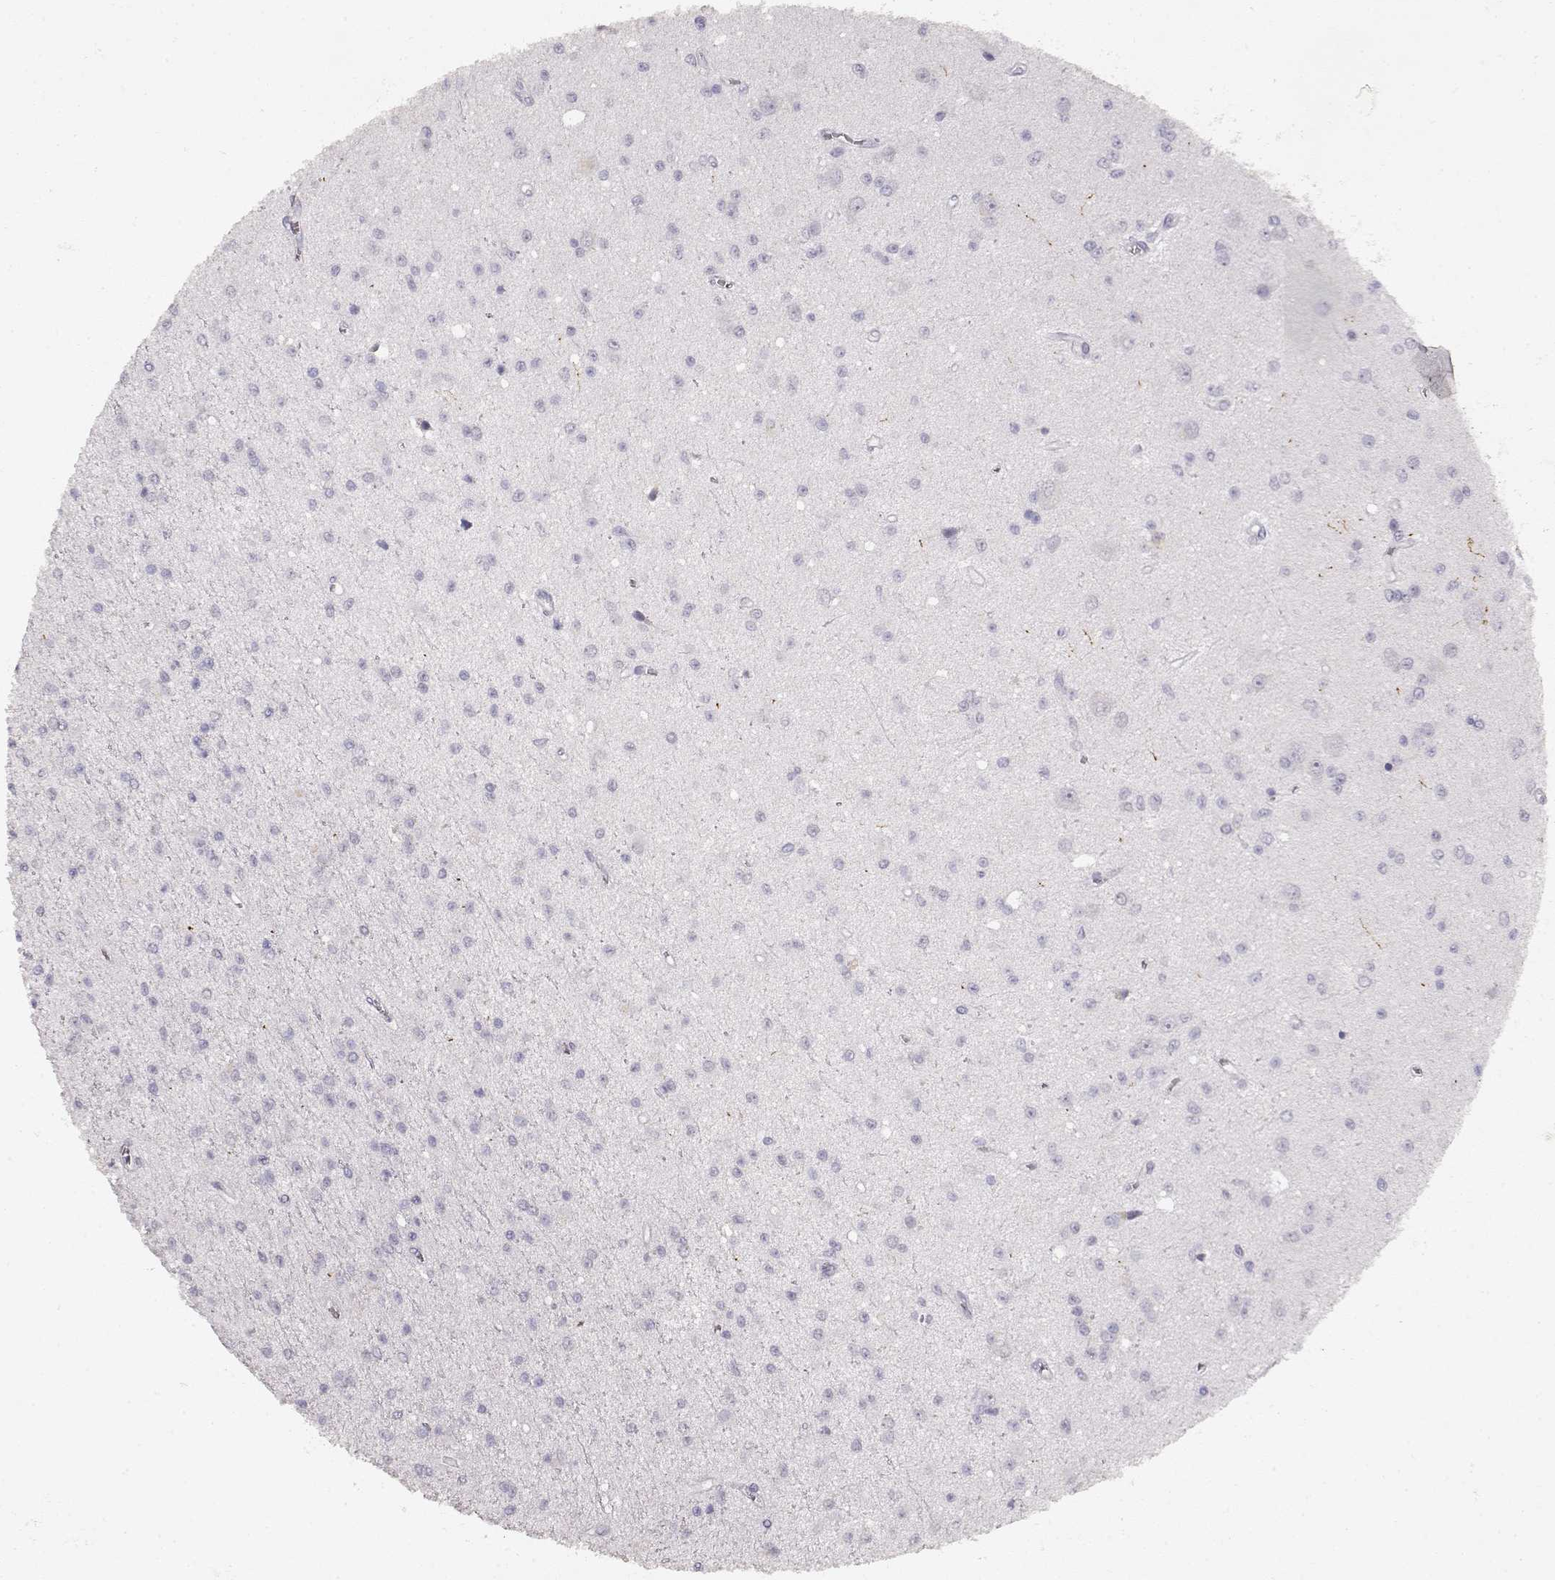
{"staining": {"intensity": "negative", "quantity": "none", "location": "none"}, "tissue": "glioma", "cell_type": "Tumor cells", "image_type": "cancer", "snomed": [{"axis": "morphology", "description": "Glioma, malignant, Low grade"}, {"axis": "topography", "description": "Brain"}], "caption": "Tumor cells show no significant expression in malignant glioma (low-grade).", "gene": "TPH2", "patient": {"sex": "female", "age": 45}}